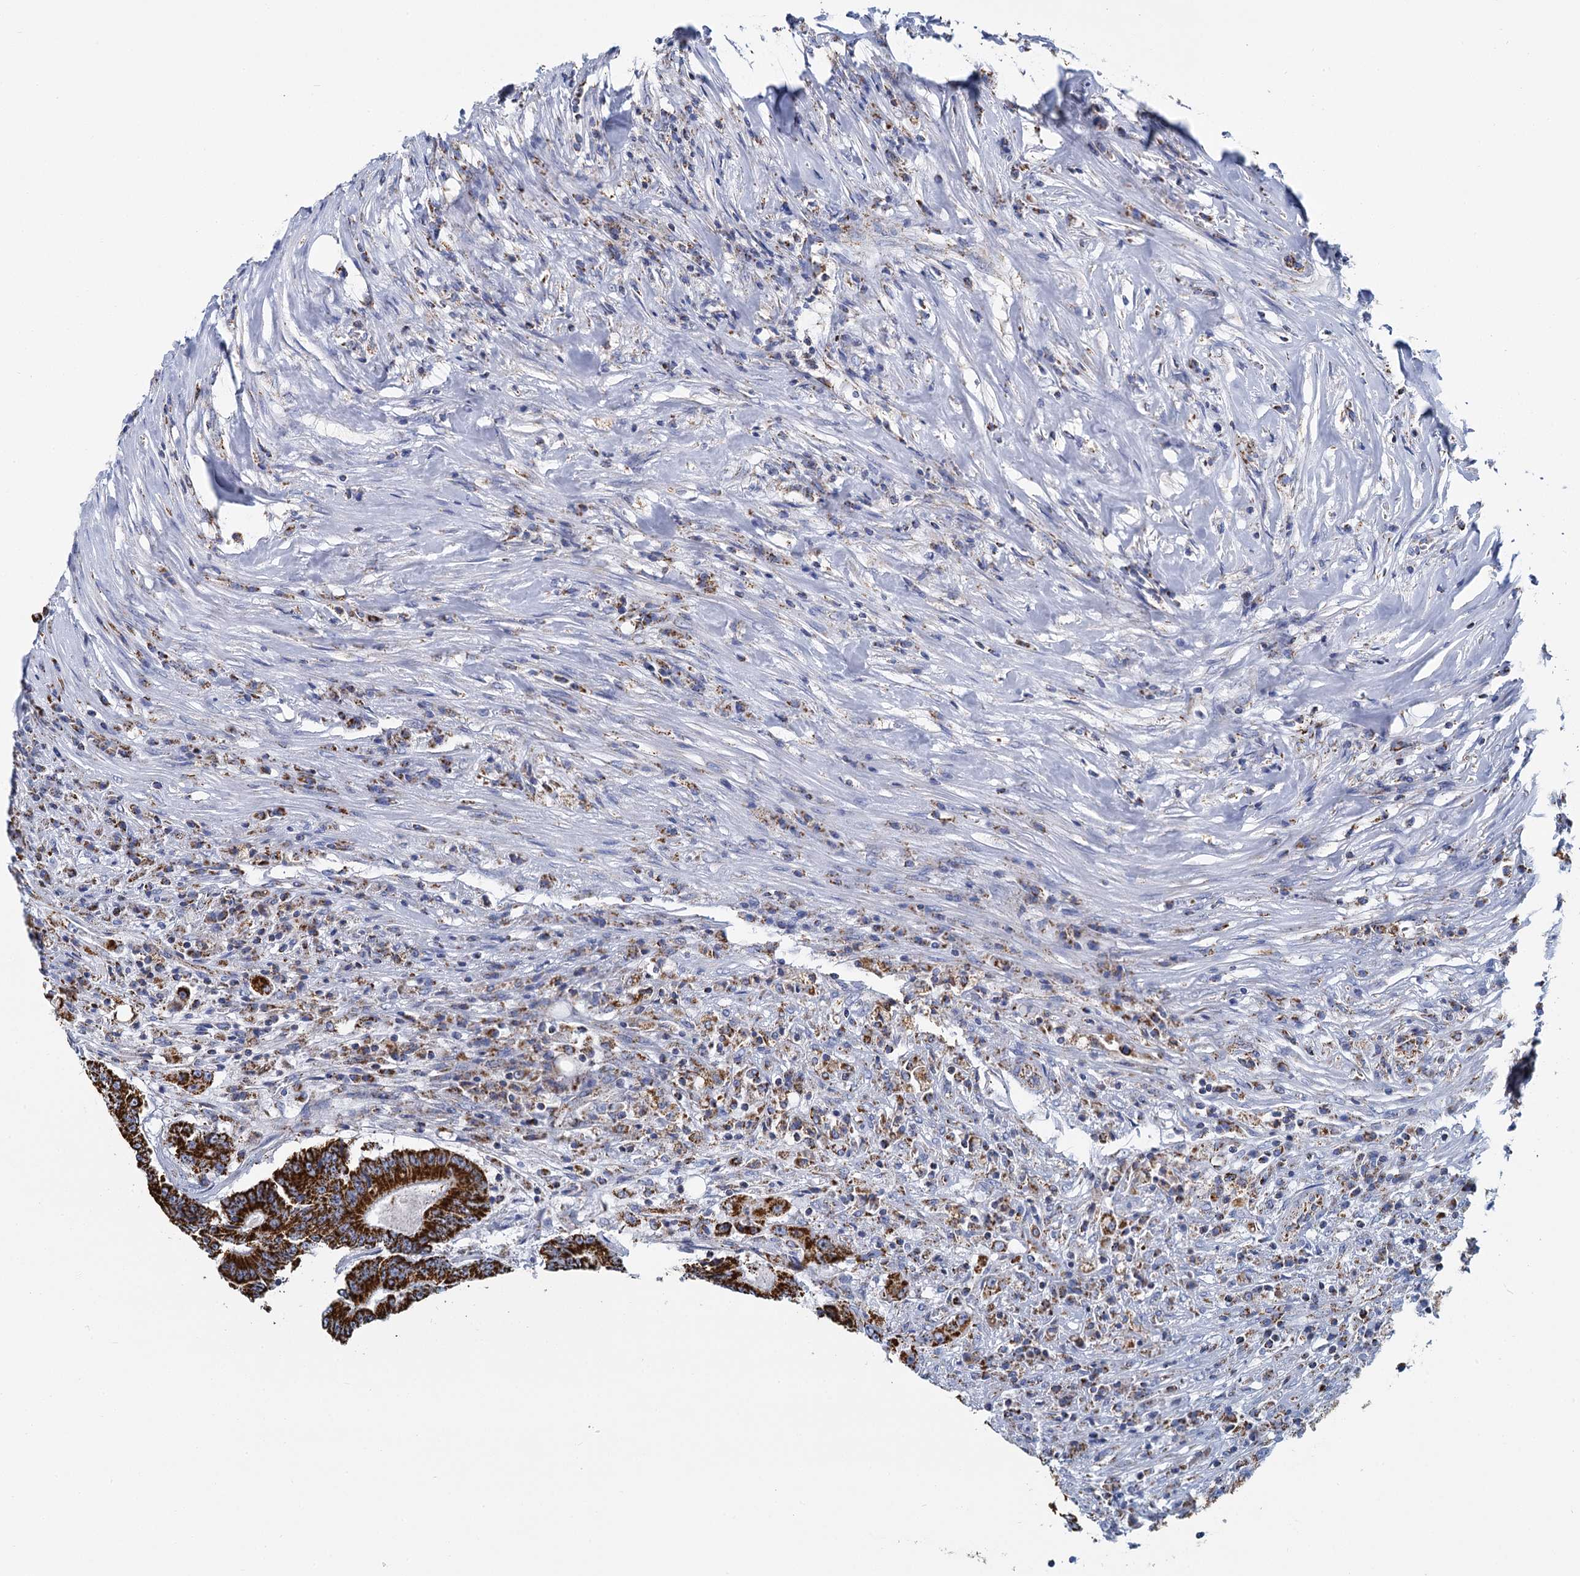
{"staining": {"intensity": "strong", "quantity": ">75%", "location": "cytoplasmic/membranous"}, "tissue": "colorectal cancer", "cell_type": "Tumor cells", "image_type": "cancer", "snomed": [{"axis": "morphology", "description": "Adenocarcinoma, NOS"}, {"axis": "topography", "description": "Colon"}], "caption": "Immunohistochemistry micrograph of human adenocarcinoma (colorectal) stained for a protein (brown), which displays high levels of strong cytoplasmic/membranous staining in about >75% of tumor cells.", "gene": "CCP110", "patient": {"sex": "male", "age": 83}}